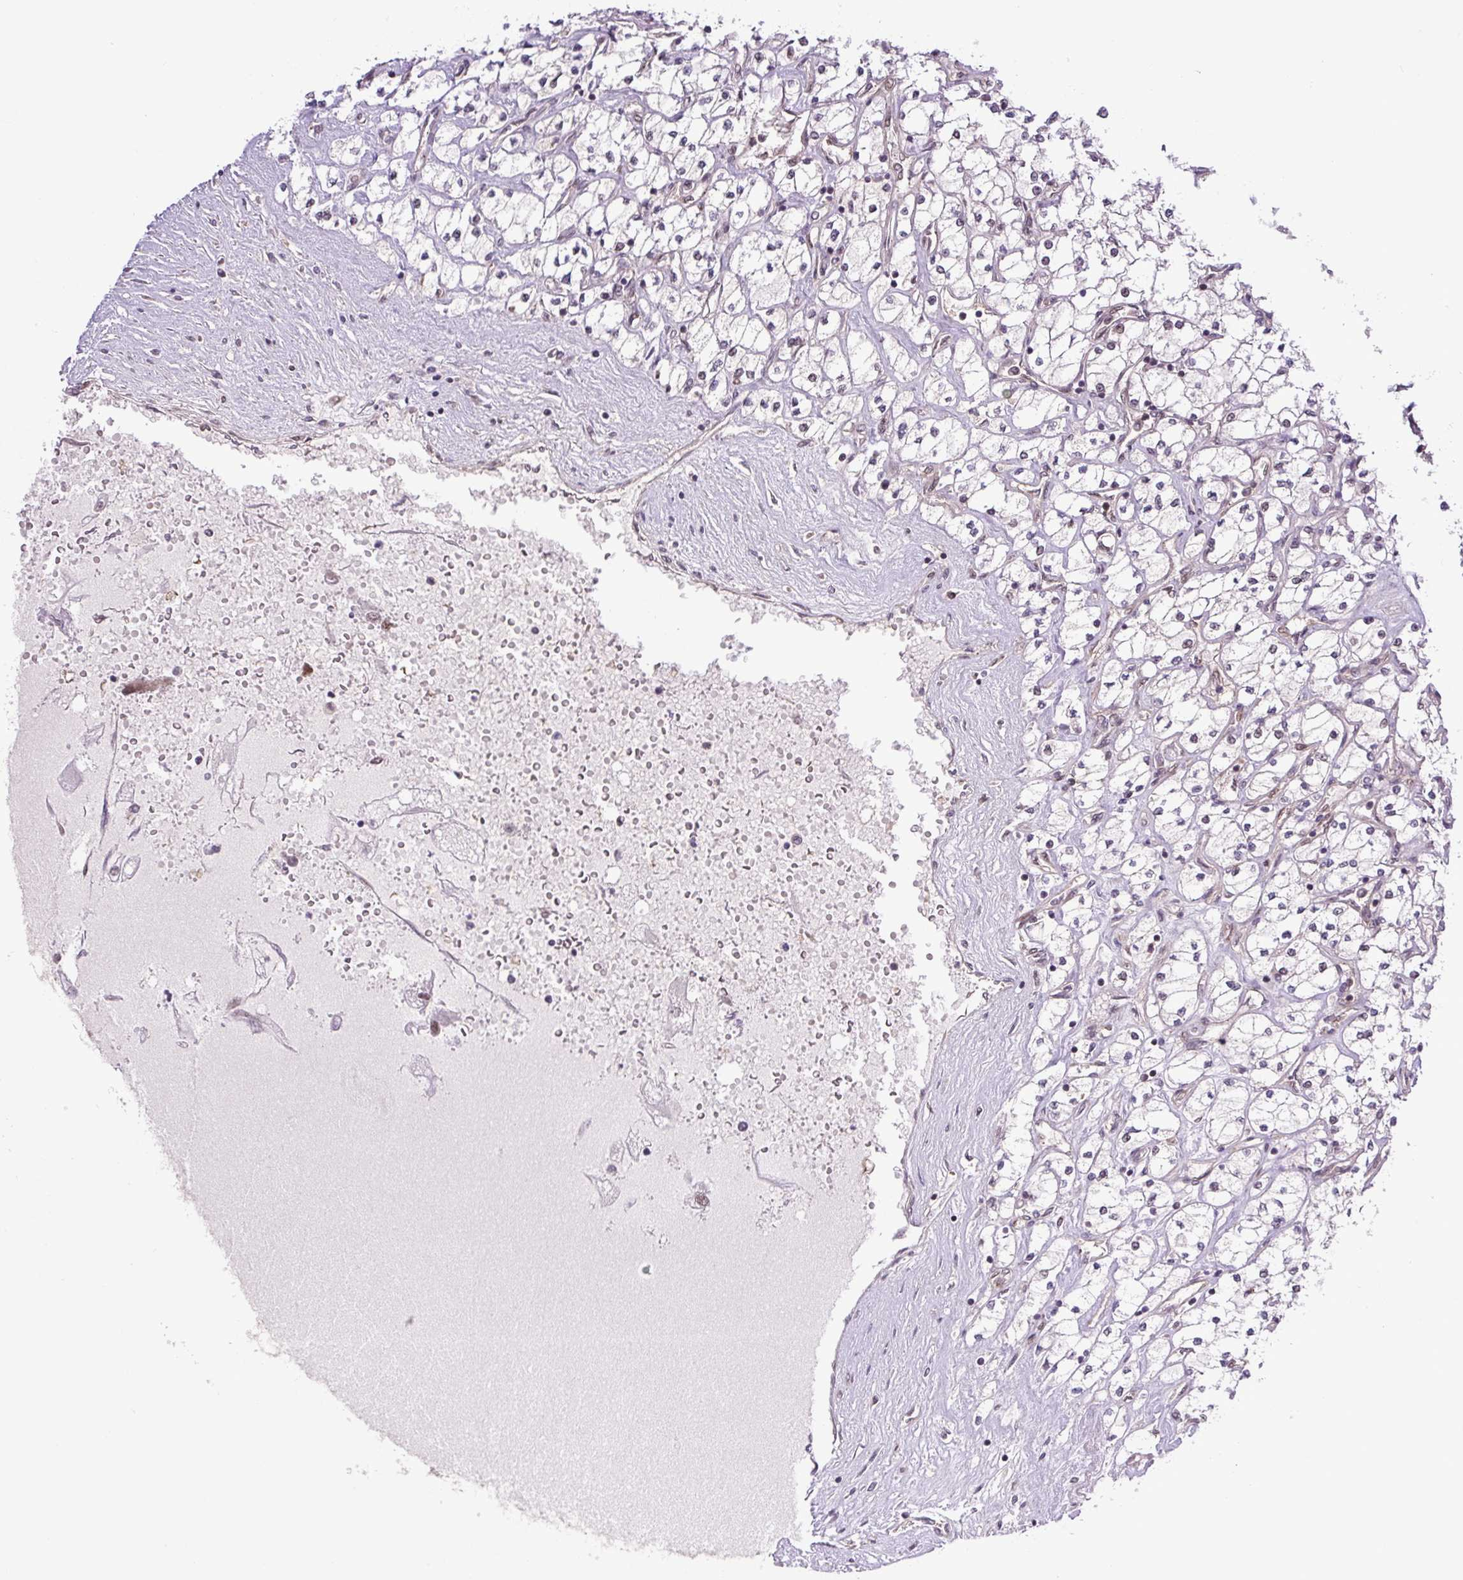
{"staining": {"intensity": "moderate", "quantity": "<25%", "location": "nuclear"}, "tissue": "renal cancer", "cell_type": "Tumor cells", "image_type": "cancer", "snomed": [{"axis": "morphology", "description": "Adenocarcinoma, NOS"}, {"axis": "topography", "description": "Kidney"}], "caption": "A brown stain labels moderate nuclear staining of a protein in renal cancer tumor cells.", "gene": "SGTA", "patient": {"sex": "male", "age": 80}}